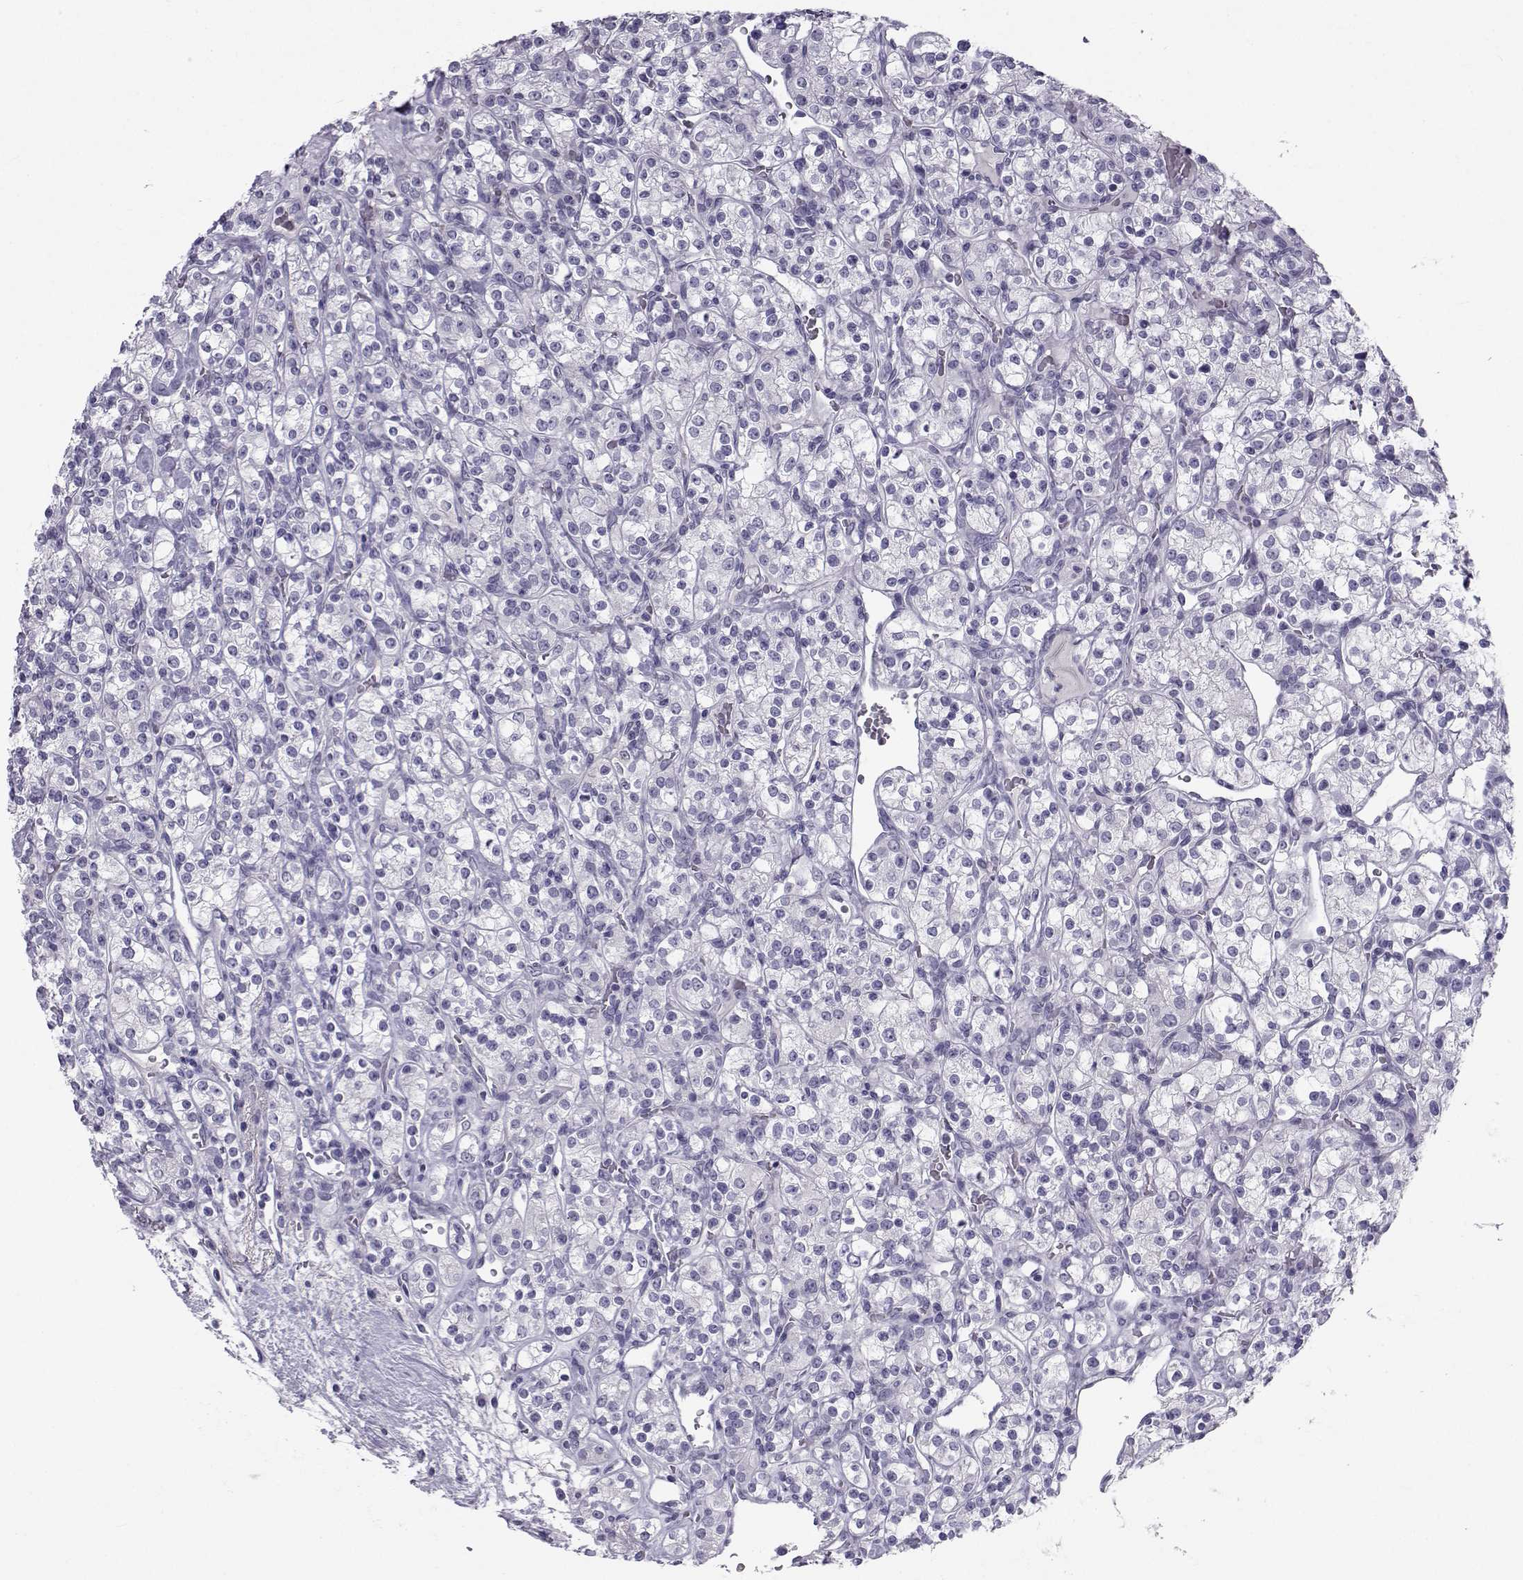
{"staining": {"intensity": "negative", "quantity": "none", "location": "none"}, "tissue": "renal cancer", "cell_type": "Tumor cells", "image_type": "cancer", "snomed": [{"axis": "morphology", "description": "Adenocarcinoma, NOS"}, {"axis": "topography", "description": "Kidney"}], "caption": "This micrograph is of renal adenocarcinoma stained with IHC to label a protein in brown with the nuclei are counter-stained blue. There is no positivity in tumor cells.", "gene": "PCSK1N", "patient": {"sex": "male", "age": 77}}